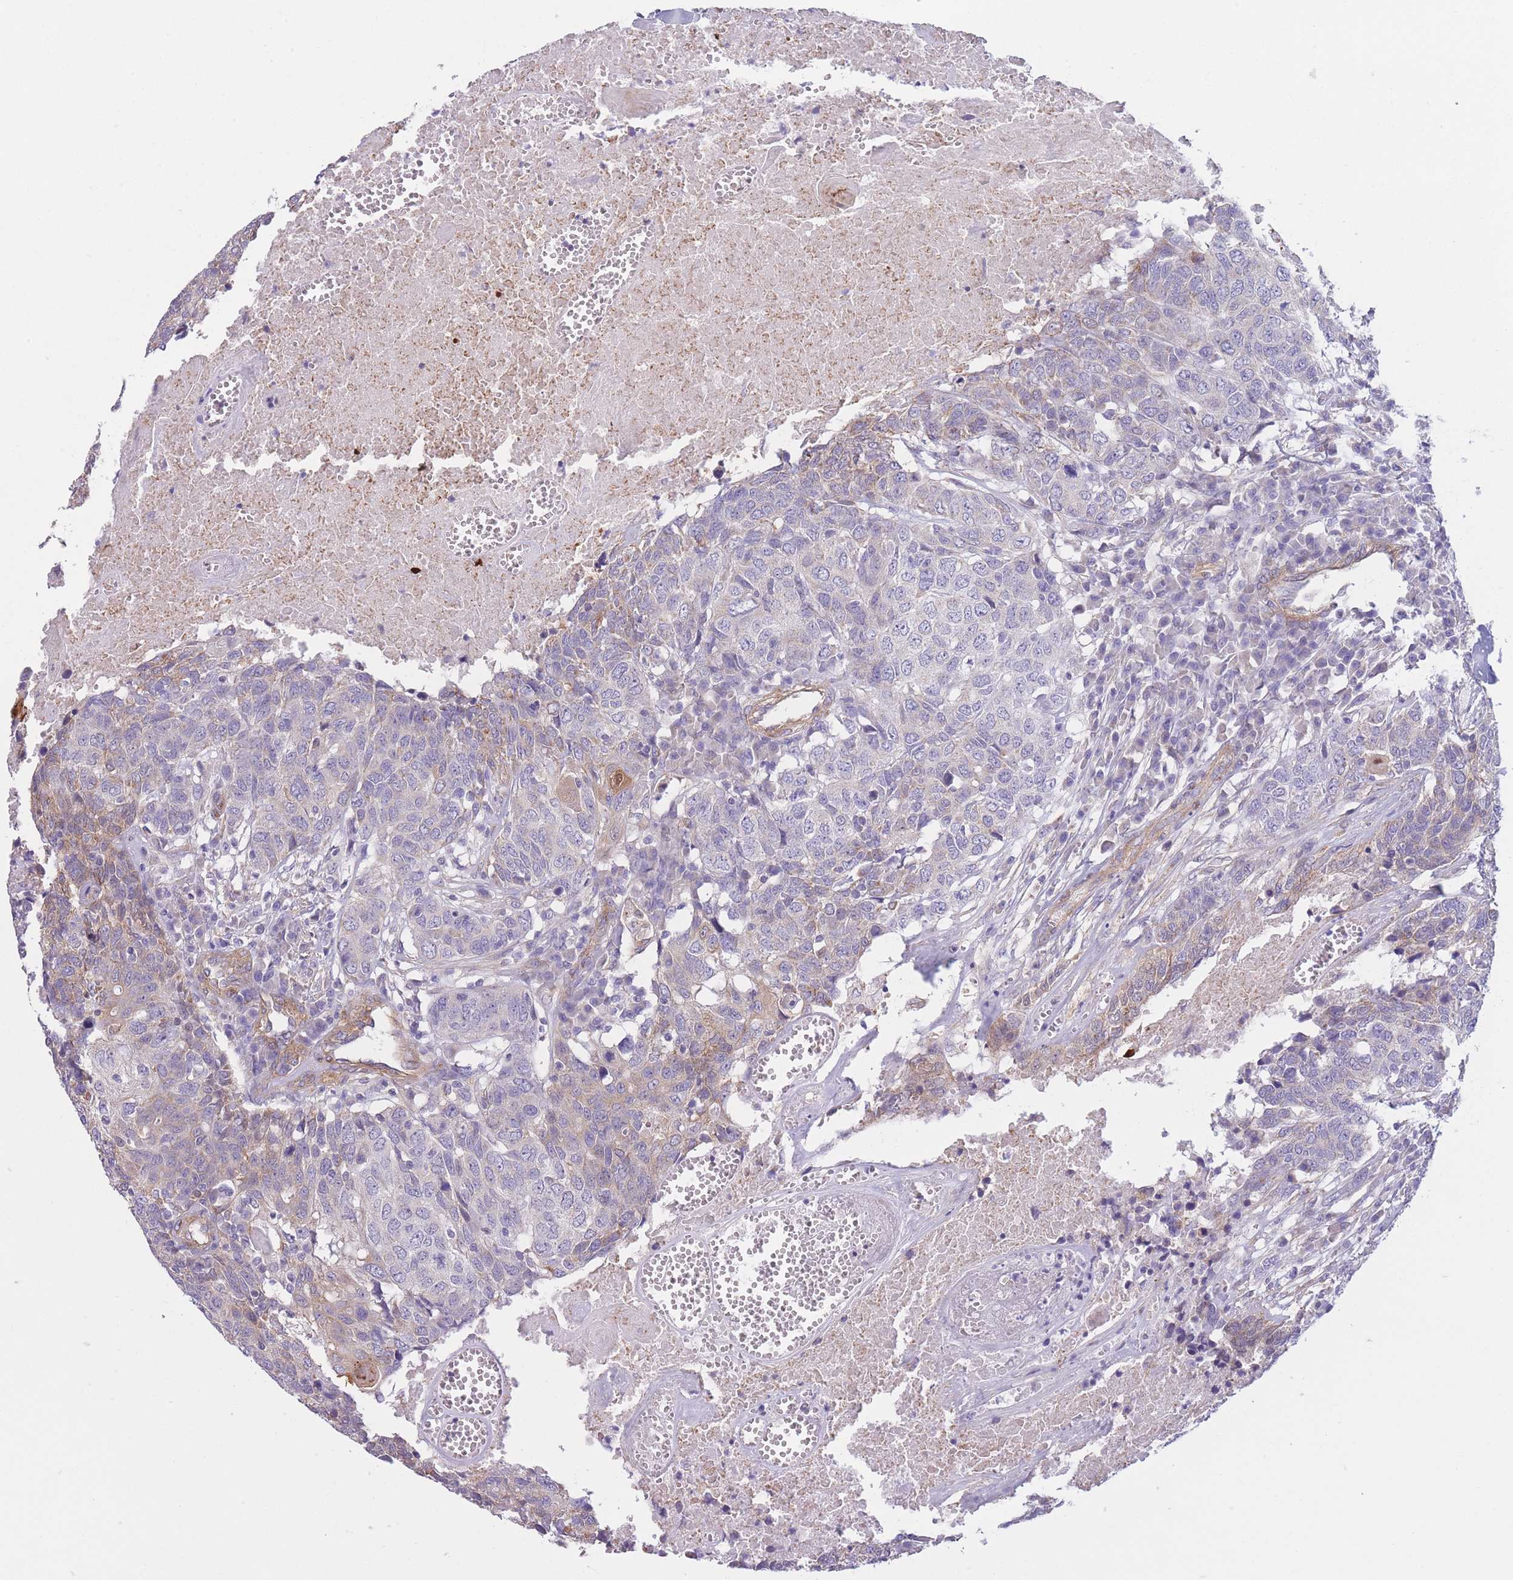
{"staining": {"intensity": "weak", "quantity": "<25%", "location": "cytoplasmic/membranous"}, "tissue": "head and neck cancer", "cell_type": "Tumor cells", "image_type": "cancer", "snomed": [{"axis": "morphology", "description": "Squamous cell carcinoma, NOS"}, {"axis": "topography", "description": "Head-Neck"}], "caption": "Squamous cell carcinoma (head and neck) was stained to show a protein in brown. There is no significant expression in tumor cells.", "gene": "SERPINB3", "patient": {"sex": "male", "age": 66}}